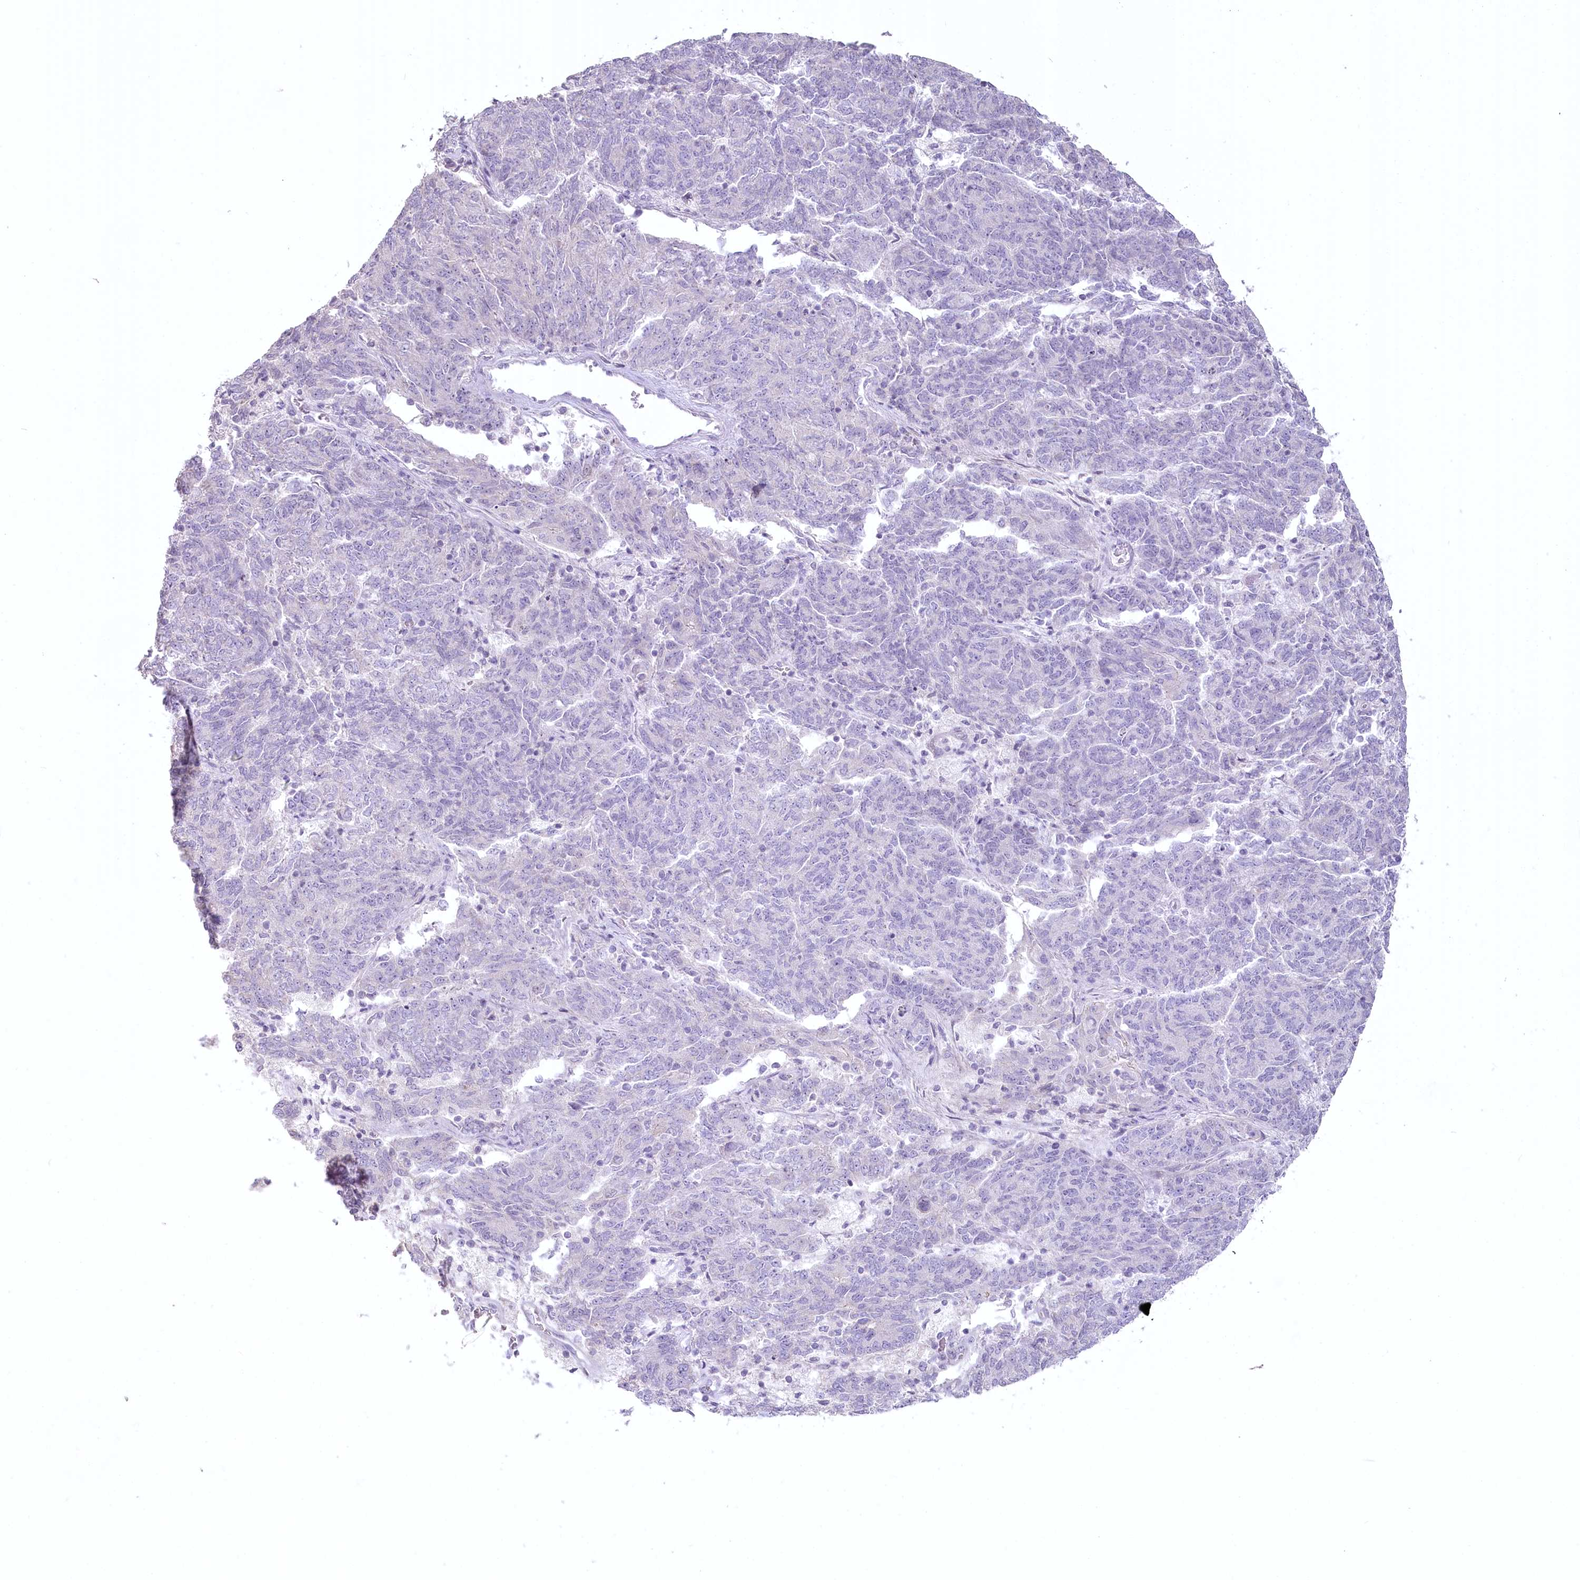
{"staining": {"intensity": "negative", "quantity": "none", "location": "none"}, "tissue": "endometrial cancer", "cell_type": "Tumor cells", "image_type": "cancer", "snomed": [{"axis": "morphology", "description": "Adenocarcinoma, NOS"}, {"axis": "topography", "description": "Endometrium"}], "caption": "An IHC micrograph of endometrial adenocarcinoma is shown. There is no staining in tumor cells of endometrial adenocarcinoma.", "gene": "USP11", "patient": {"sex": "female", "age": 80}}